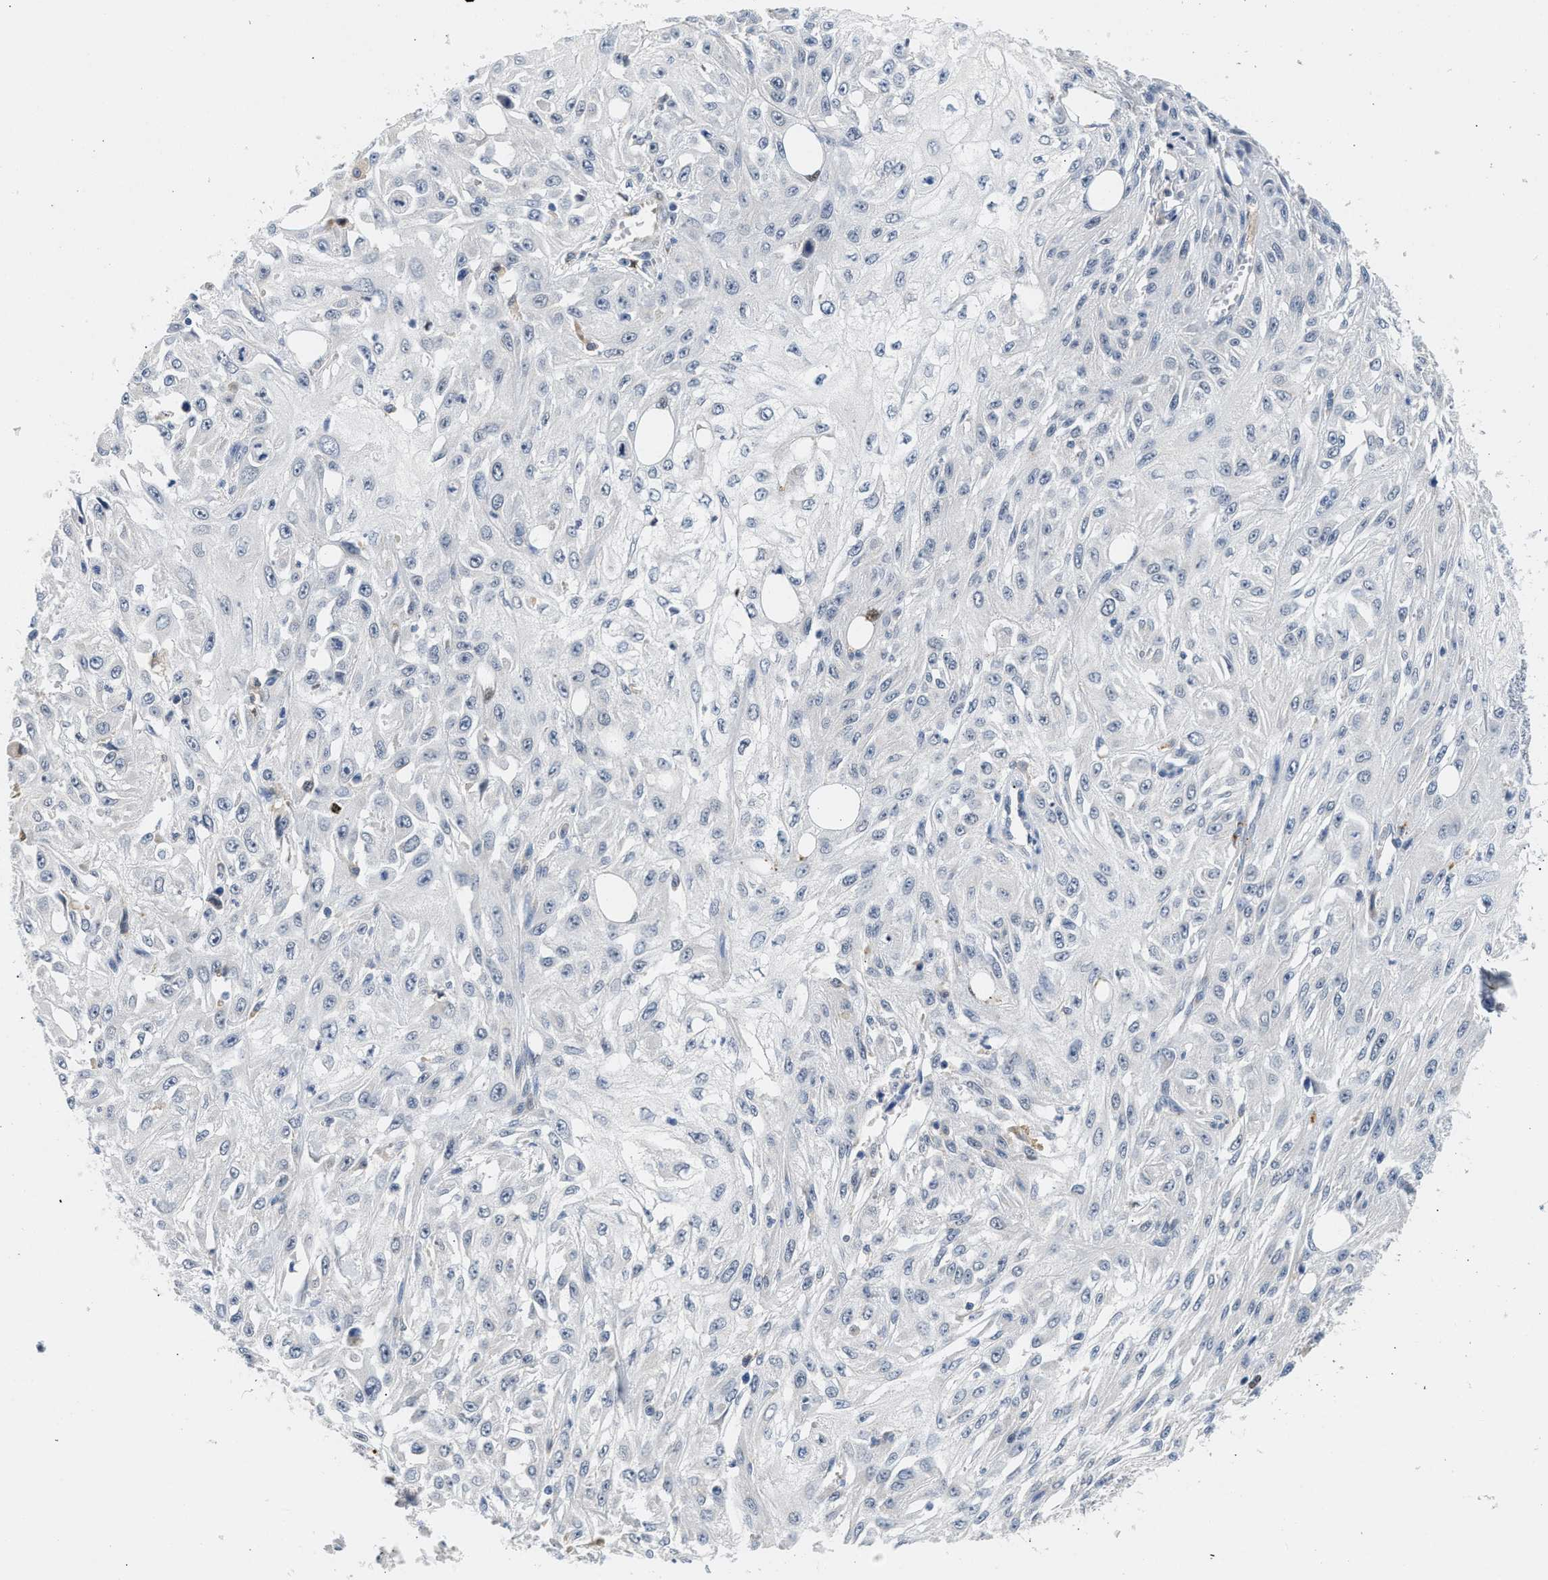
{"staining": {"intensity": "negative", "quantity": "none", "location": "none"}, "tissue": "skin cancer", "cell_type": "Tumor cells", "image_type": "cancer", "snomed": [{"axis": "morphology", "description": "Squamous cell carcinoma, NOS"}, {"axis": "morphology", "description": "Squamous cell carcinoma, metastatic, NOS"}, {"axis": "topography", "description": "Skin"}, {"axis": "topography", "description": "Lymph node"}], "caption": "Immunohistochemistry (IHC) of human skin cancer (metastatic squamous cell carcinoma) displays no expression in tumor cells.", "gene": "PPM1L", "patient": {"sex": "male", "age": 75}}